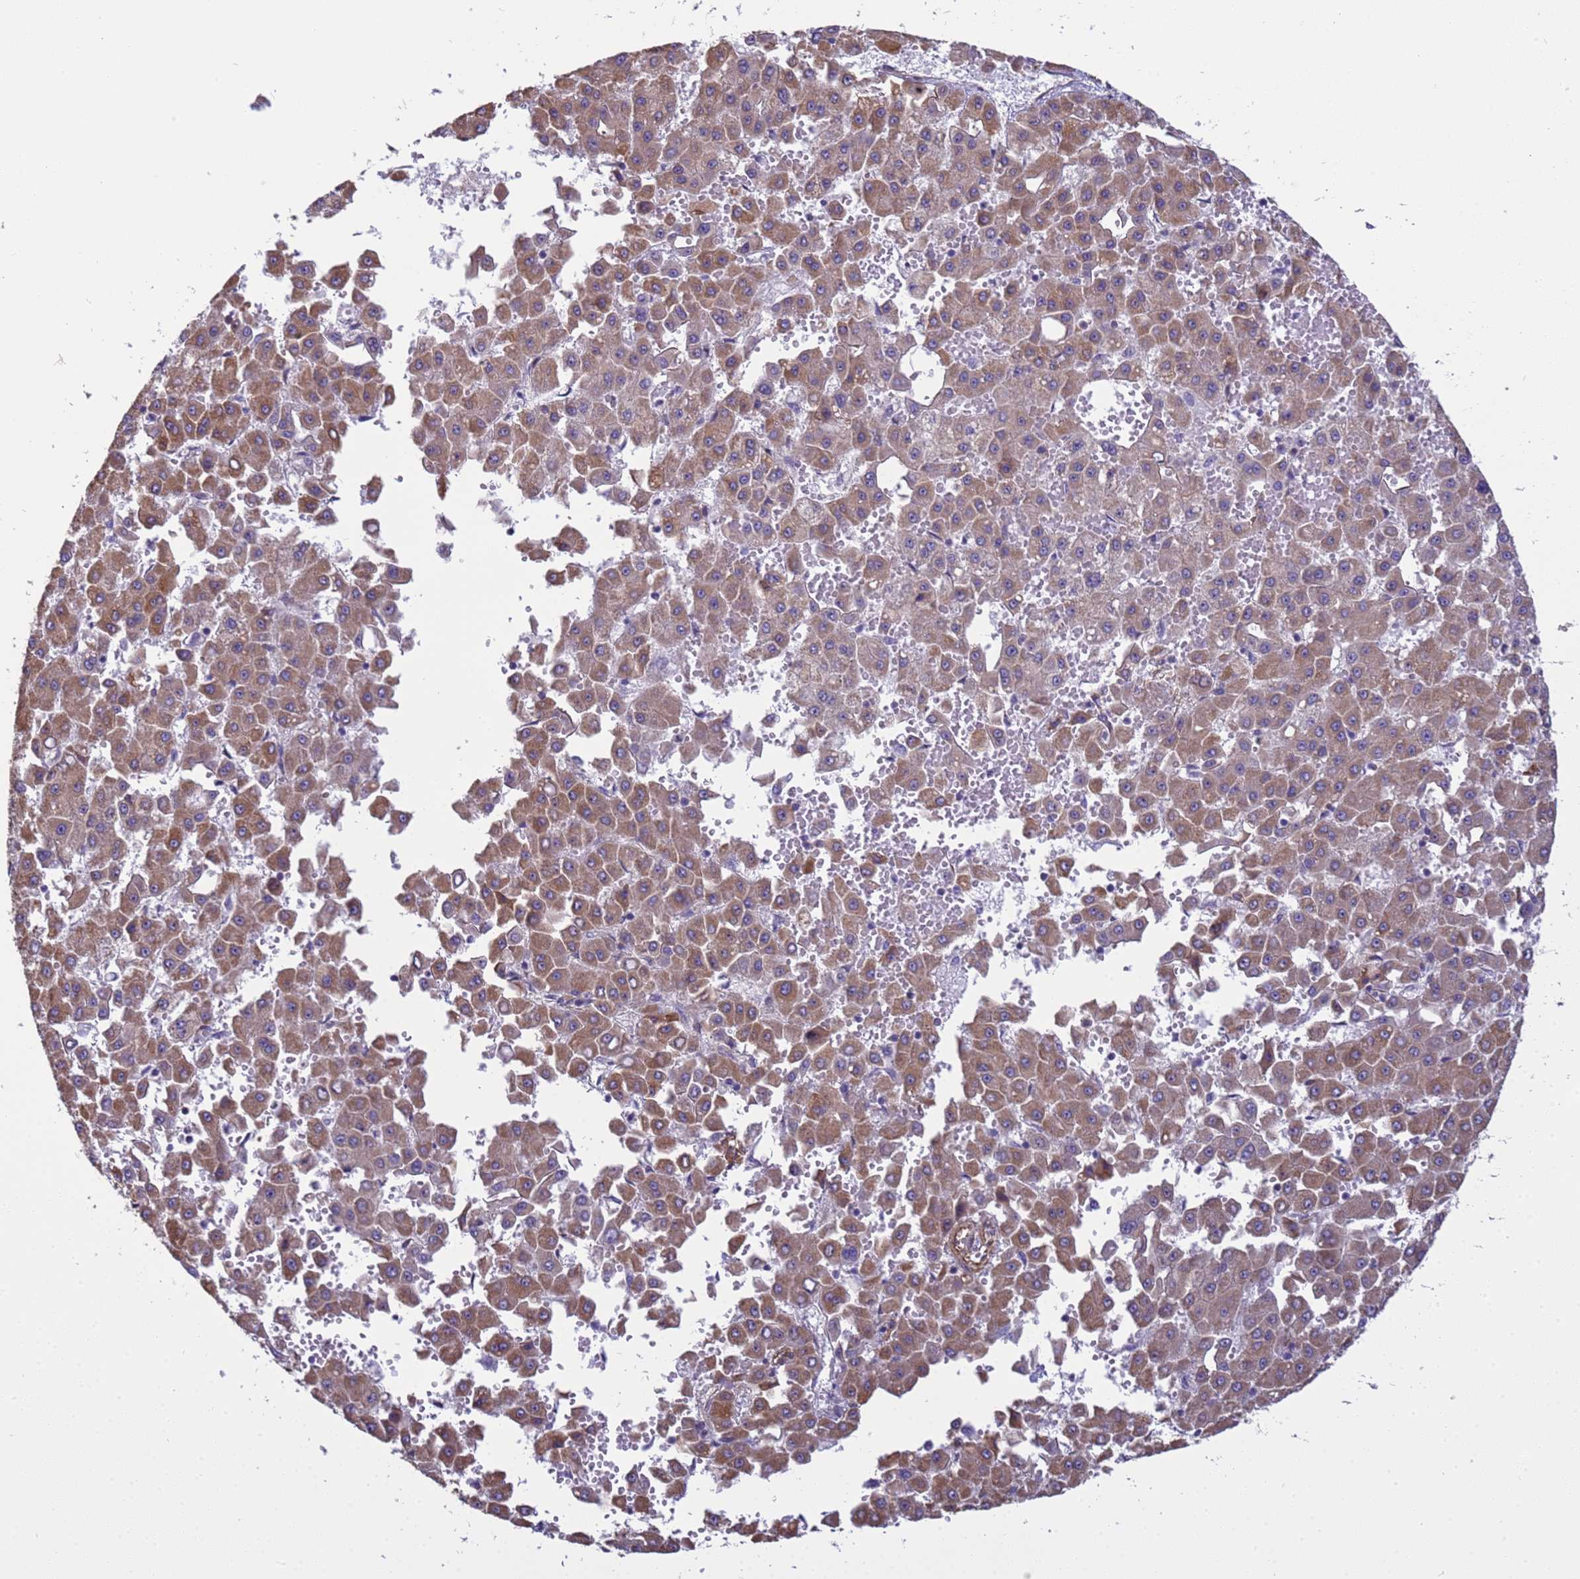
{"staining": {"intensity": "moderate", "quantity": ">75%", "location": "cytoplasmic/membranous"}, "tissue": "liver cancer", "cell_type": "Tumor cells", "image_type": "cancer", "snomed": [{"axis": "morphology", "description": "Carcinoma, Hepatocellular, NOS"}, {"axis": "topography", "description": "Liver"}], "caption": "Immunohistochemical staining of liver hepatocellular carcinoma exhibits moderate cytoplasmic/membranous protein positivity in approximately >75% of tumor cells.", "gene": "ITGB4", "patient": {"sex": "male", "age": 47}}